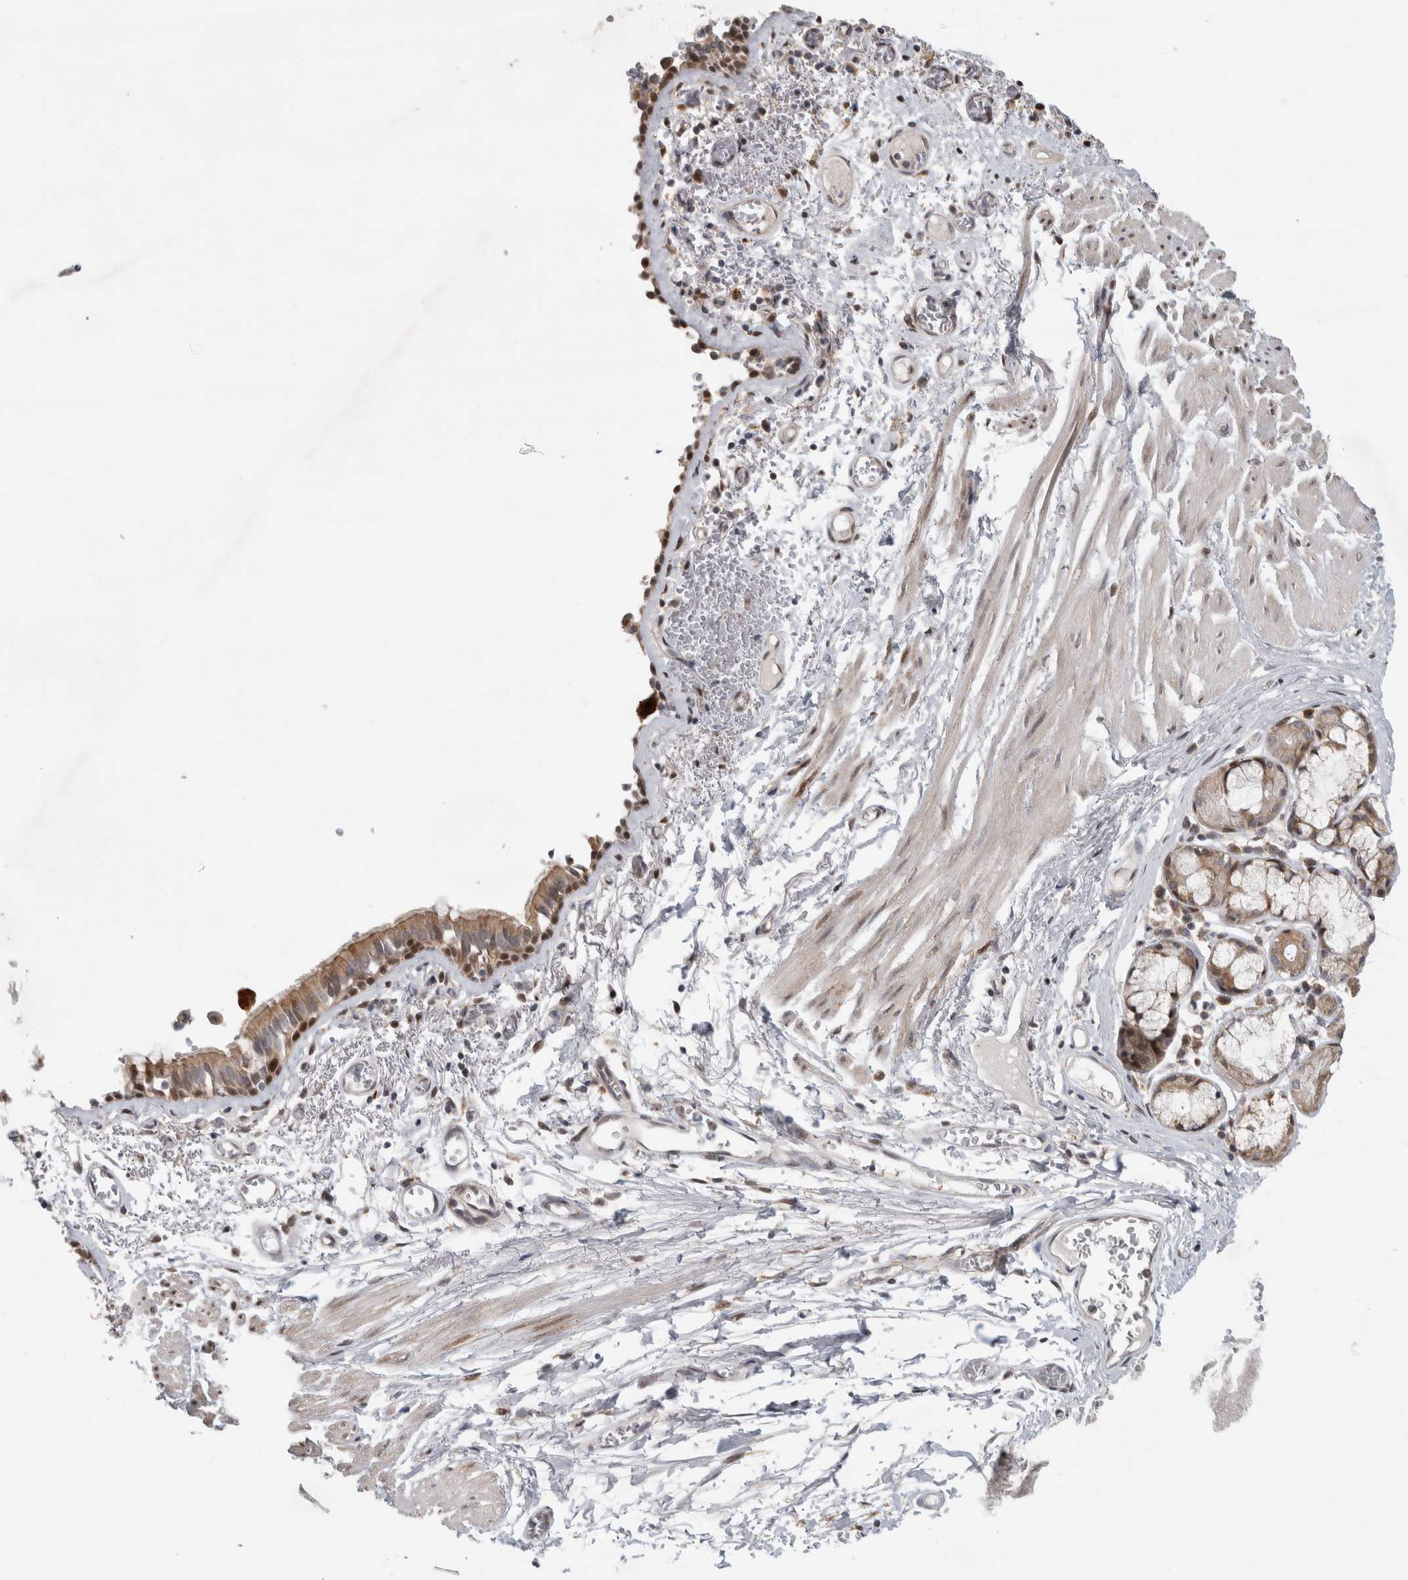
{"staining": {"intensity": "moderate", "quantity": ">75%", "location": "cytoplasmic/membranous,nuclear"}, "tissue": "bronchus", "cell_type": "Respiratory epithelial cells", "image_type": "normal", "snomed": [{"axis": "morphology", "description": "Normal tissue, NOS"}, {"axis": "topography", "description": "Bronchus"}, {"axis": "topography", "description": "Lung"}], "caption": "A brown stain highlights moderate cytoplasmic/membranous,nuclear positivity of a protein in respiratory epithelial cells of benign bronchus.", "gene": "NAB2", "patient": {"sex": "male", "age": 56}}